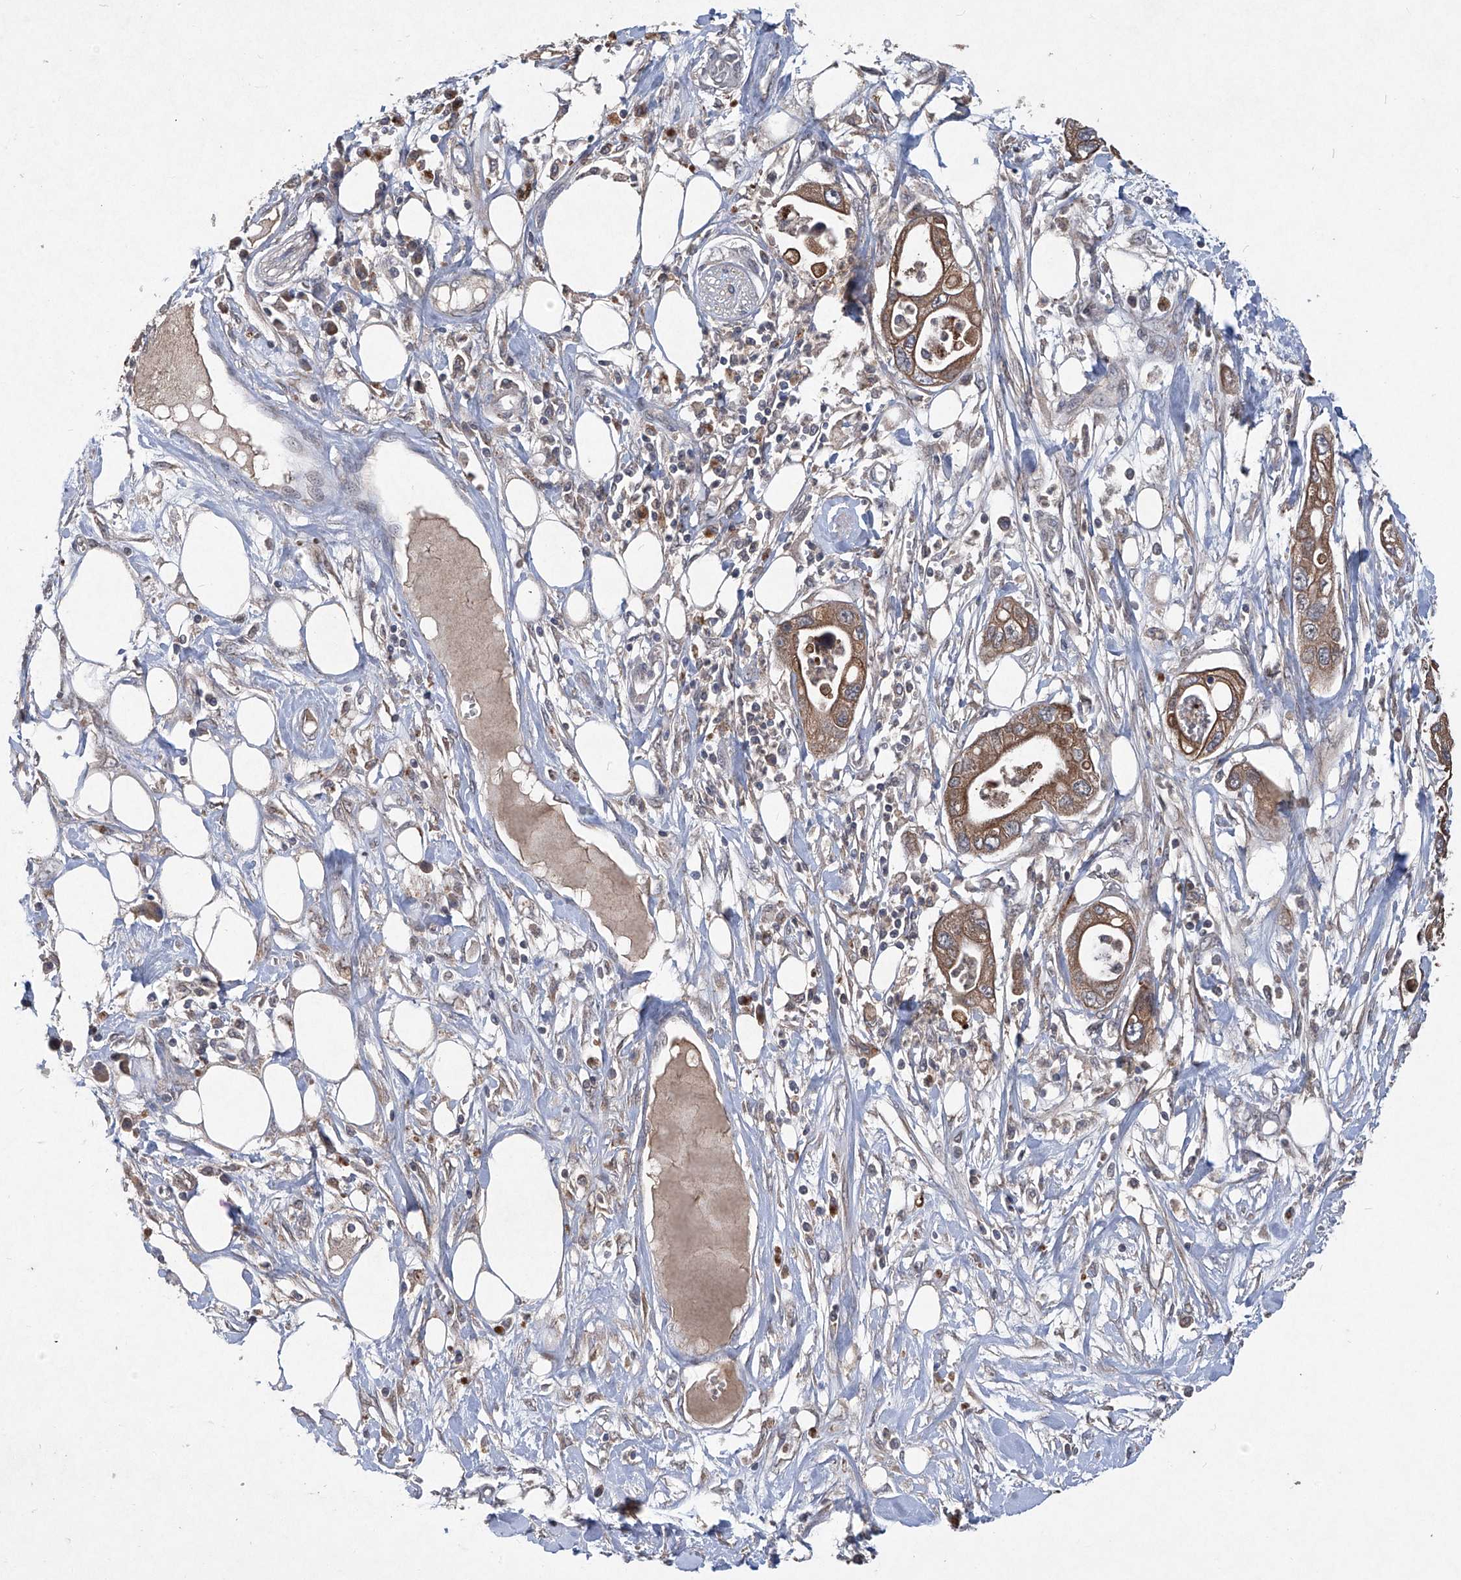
{"staining": {"intensity": "moderate", "quantity": ">75%", "location": "cytoplasmic/membranous"}, "tissue": "pancreatic cancer", "cell_type": "Tumor cells", "image_type": "cancer", "snomed": [{"axis": "morphology", "description": "Adenocarcinoma, NOS"}, {"axis": "topography", "description": "Pancreas"}], "caption": "IHC (DAB (3,3'-diaminobenzidine)) staining of human adenocarcinoma (pancreatic) demonstrates moderate cytoplasmic/membranous protein expression in approximately >75% of tumor cells.", "gene": "SUMF2", "patient": {"sex": "male", "age": 68}}